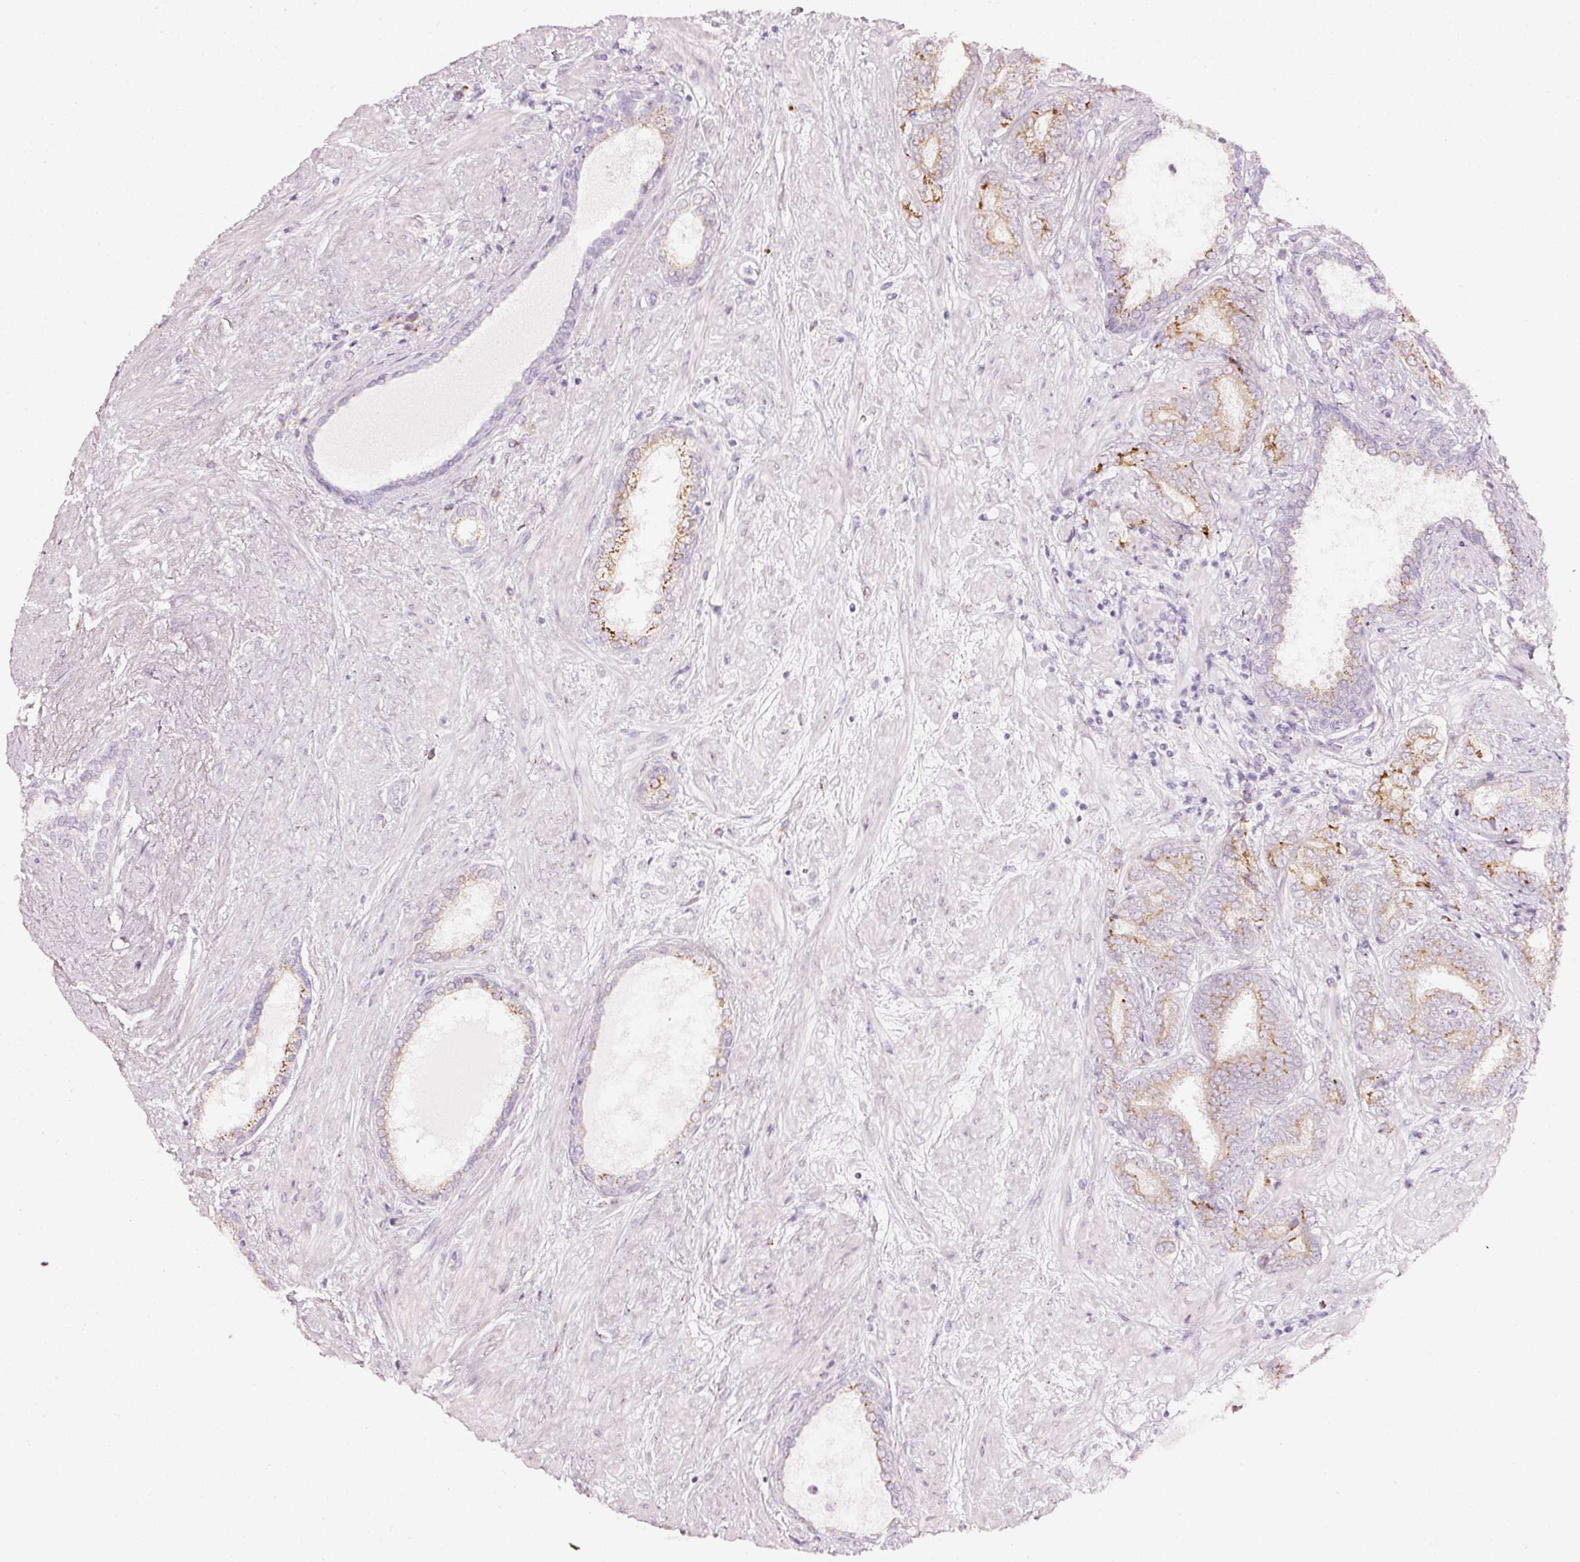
{"staining": {"intensity": "moderate", "quantity": "<25%", "location": "cytoplasmic/membranous"}, "tissue": "prostate cancer", "cell_type": "Tumor cells", "image_type": "cancer", "snomed": [{"axis": "morphology", "description": "Adenocarcinoma, High grade"}, {"axis": "topography", "description": "Prostate"}], "caption": "There is low levels of moderate cytoplasmic/membranous expression in tumor cells of prostate cancer (adenocarcinoma (high-grade)), as demonstrated by immunohistochemical staining (brown color).", "gene": "SDF4", "patient": {"sex": "male", "age": 72}}